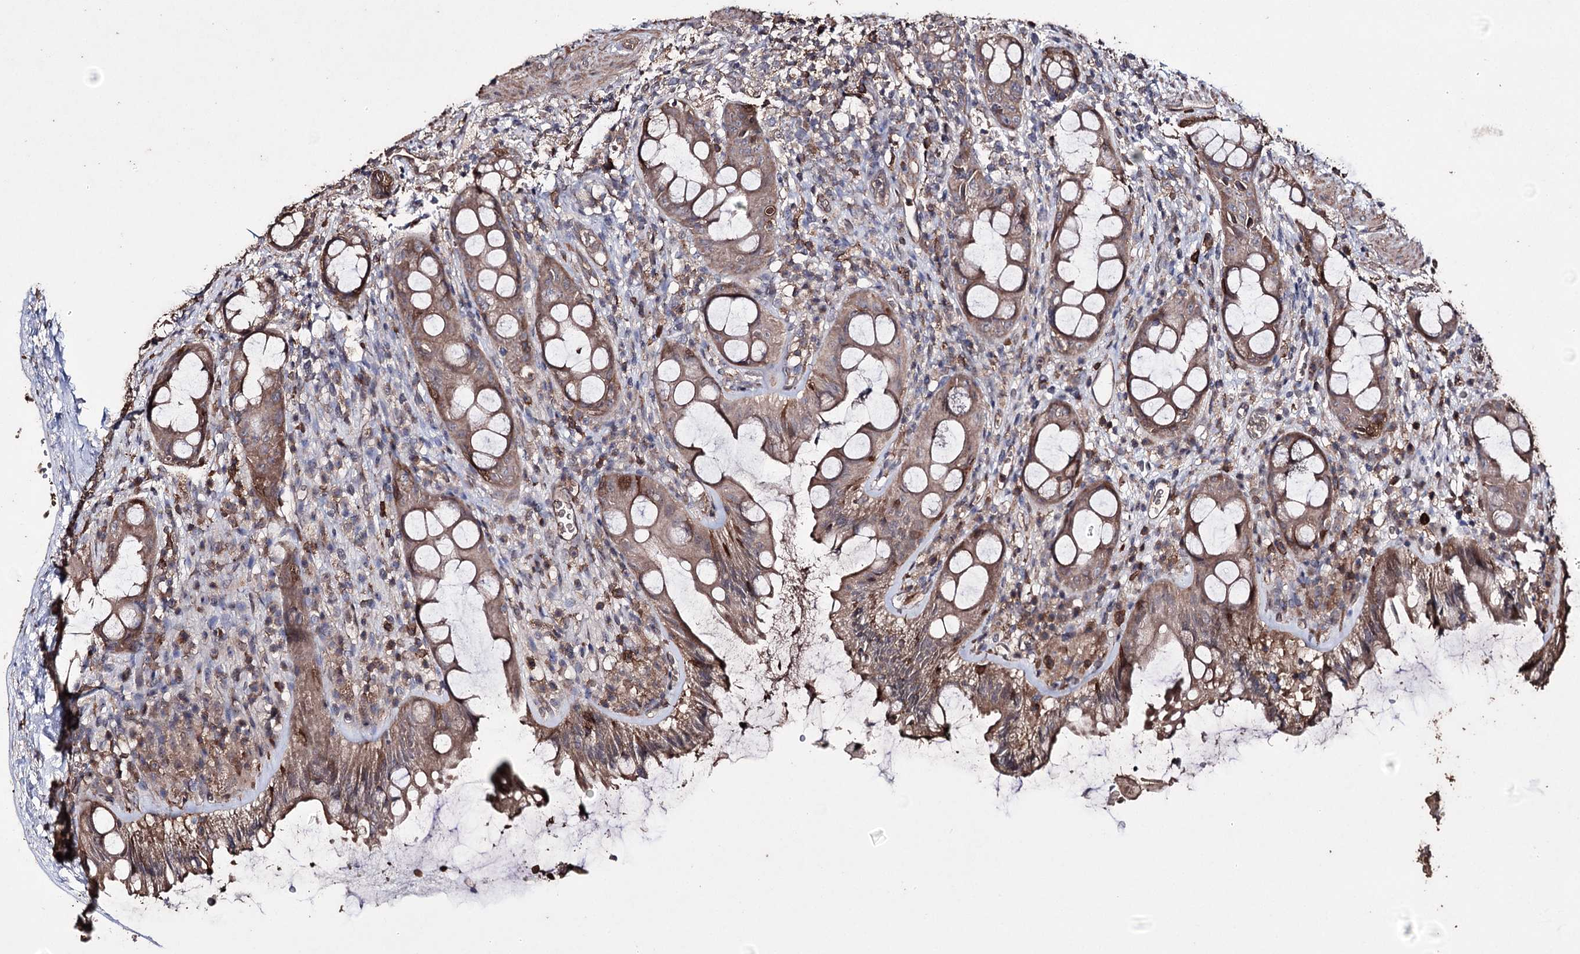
{"staining": {"intensity": "moderate", "quantity": "25%-75%", "location": "cytoplasmic/membranous"}, "tissue": "rectum", "cell_type": "Glandular cells", "image_type": "normal", "snomed": [{"axis": "morphology", "description": "Normal tissue, NOS"}, {"axis": "topography", "description": "Rectum"}], "caption": "Immunohistochemical staining of normal rectum exhibits medium levels of moderate cytoplasmic/membranous positivity in approximately 25%-75% of glandular cells. (DAB (3,3'-diaminobenzidine) IHC with brightfield microscopy, high magnification).", "gene": "ZNF662", "patient": {"sex": "female", "age": 57}}